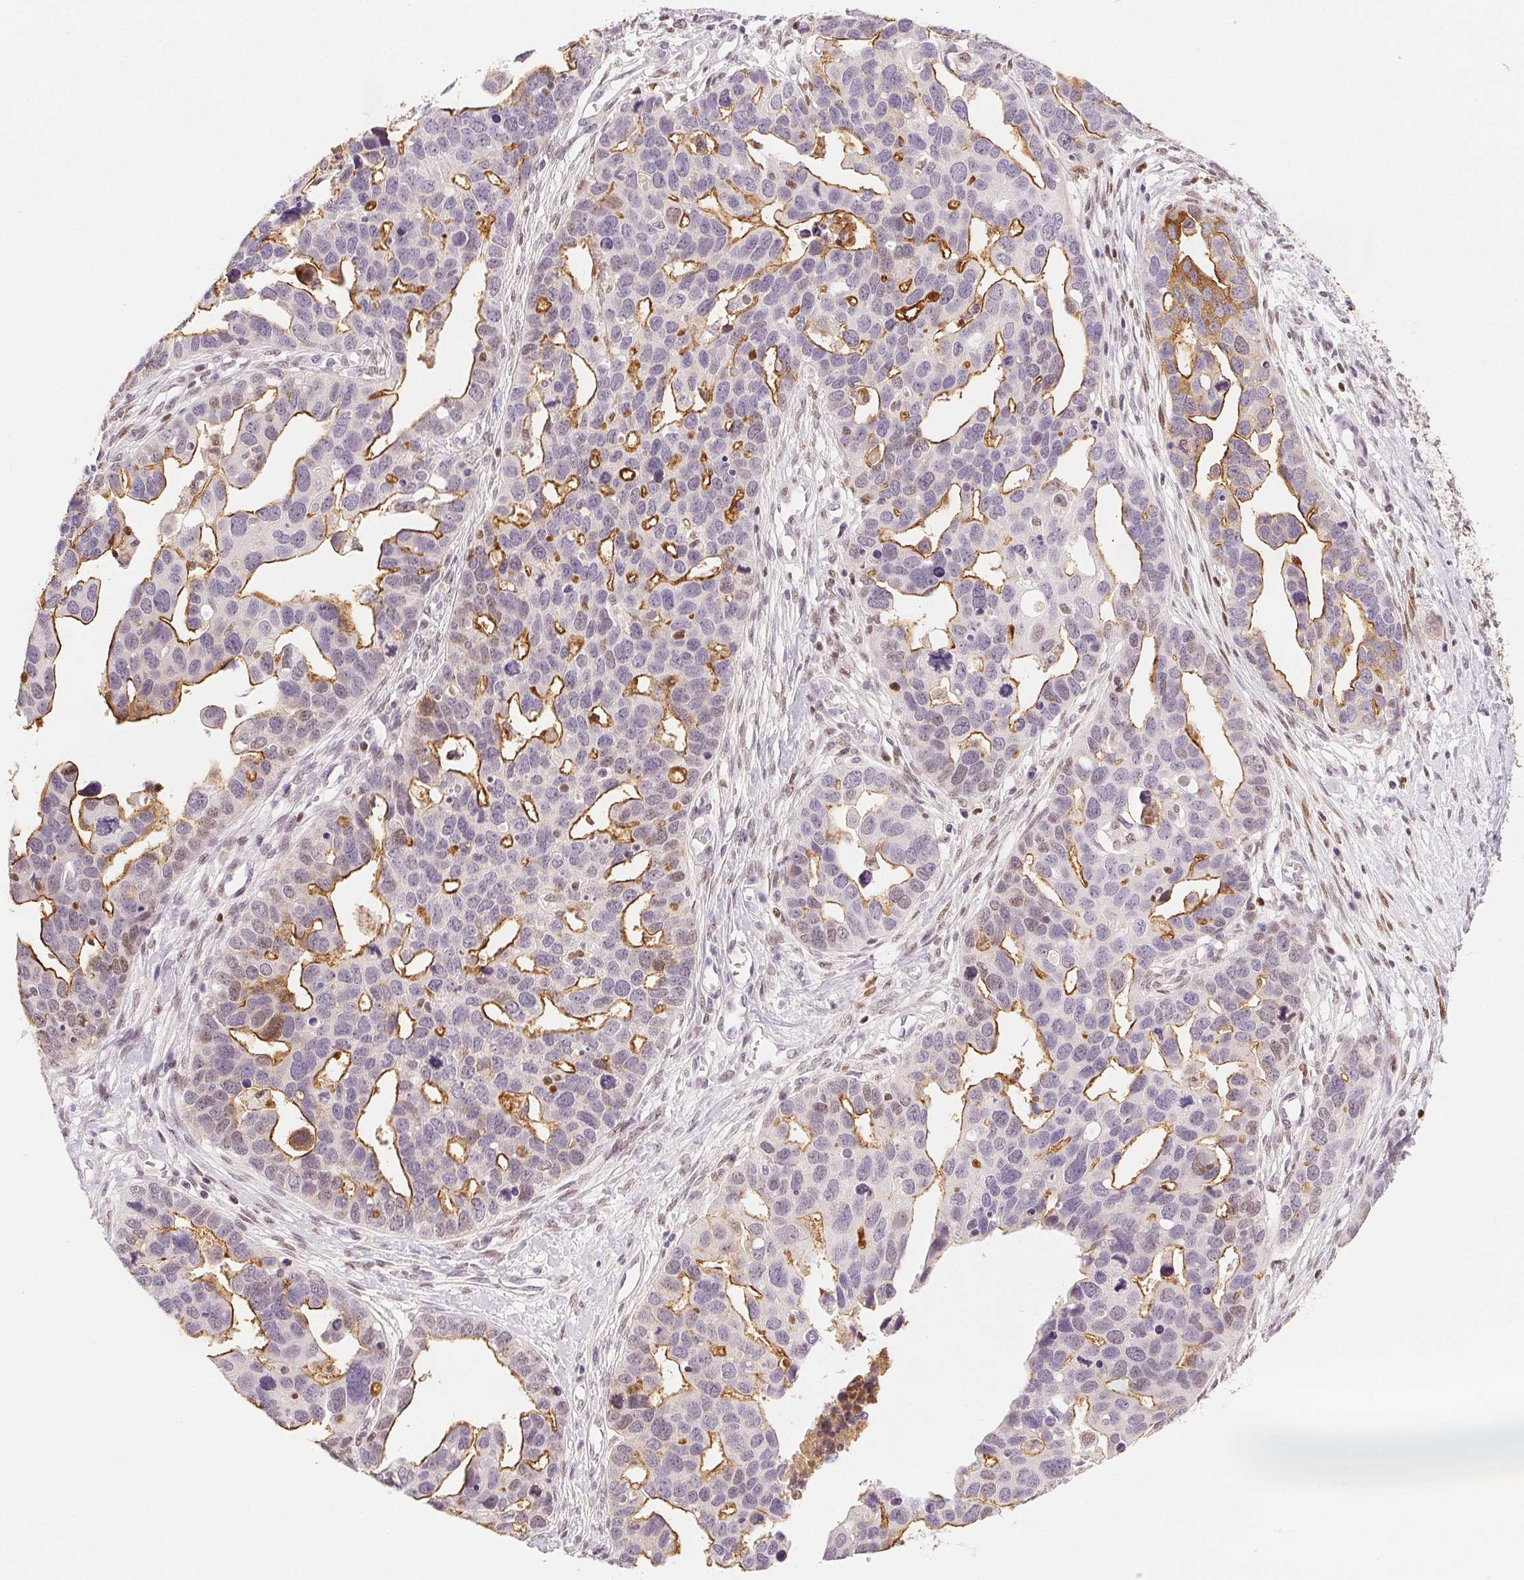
{"staining": {"intensity": "moderate", "quantity": "<25%", "location": "cytoplasmic/membranous"}, "tissue": "ovarian cancer", "cell_type": "Tumor cells", "image_type": "cancer", "snomed": [{"axis": "morphology", "description": "Cystadenocarcinoma, serous, NOS"}, {"axis": "topography", "description": "Ovary"}], "caption": "High-magnification brightfield microscopy of ovarian cancer stained with DAB (brown) and counterstained with hematoxylin (blue). tumor cells exhibit moderate cytoplasmic/membranous staining is seen in about<25% of cells. (DAB (3,3'-diaminobenzidine) IHC, brown staining for protein, blue staining for nuclei).", "gene": "RUNX2", "patient": {"sex": "female", "age": 54}}